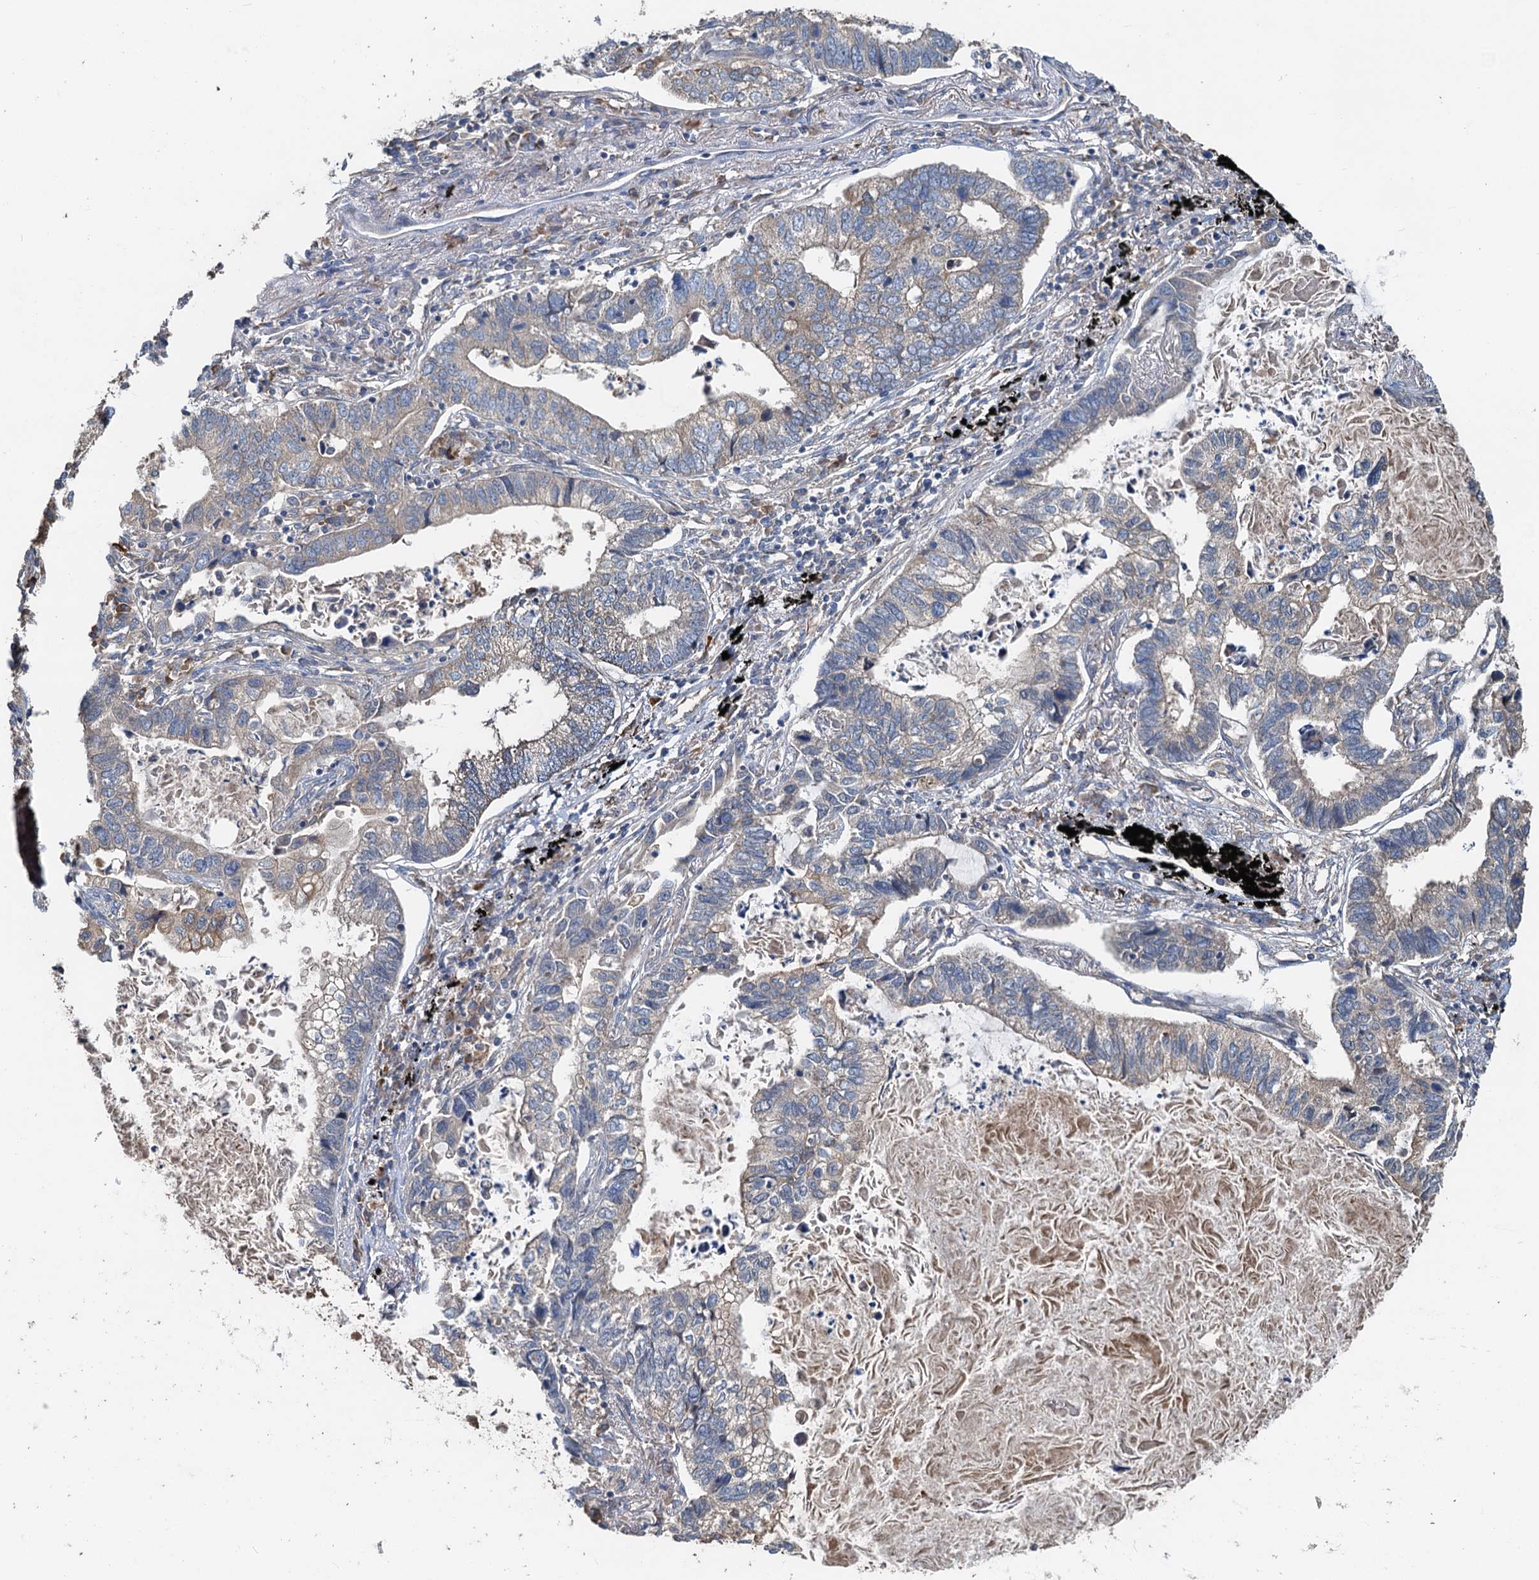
{"staining": {"intensity": "weak", "quantity": "<25%", "location": "cytoplasmic/membranous"}, "tissue": "lung cancer", "cell_type": "Tumor cells", "image_type": "cancer", "snomed": [{"axis": "morphology", "description": "Adenocarcinoma, NOS"}, {"axis": "topography", "description": "Lung"}], "caption": "This is an immunohistochemistry (IHC) image of adenocarcinoma (lung). There is no expression in tumor cells.", "gene": "HYI", "patient": {"sex": "male", "age": 67}}